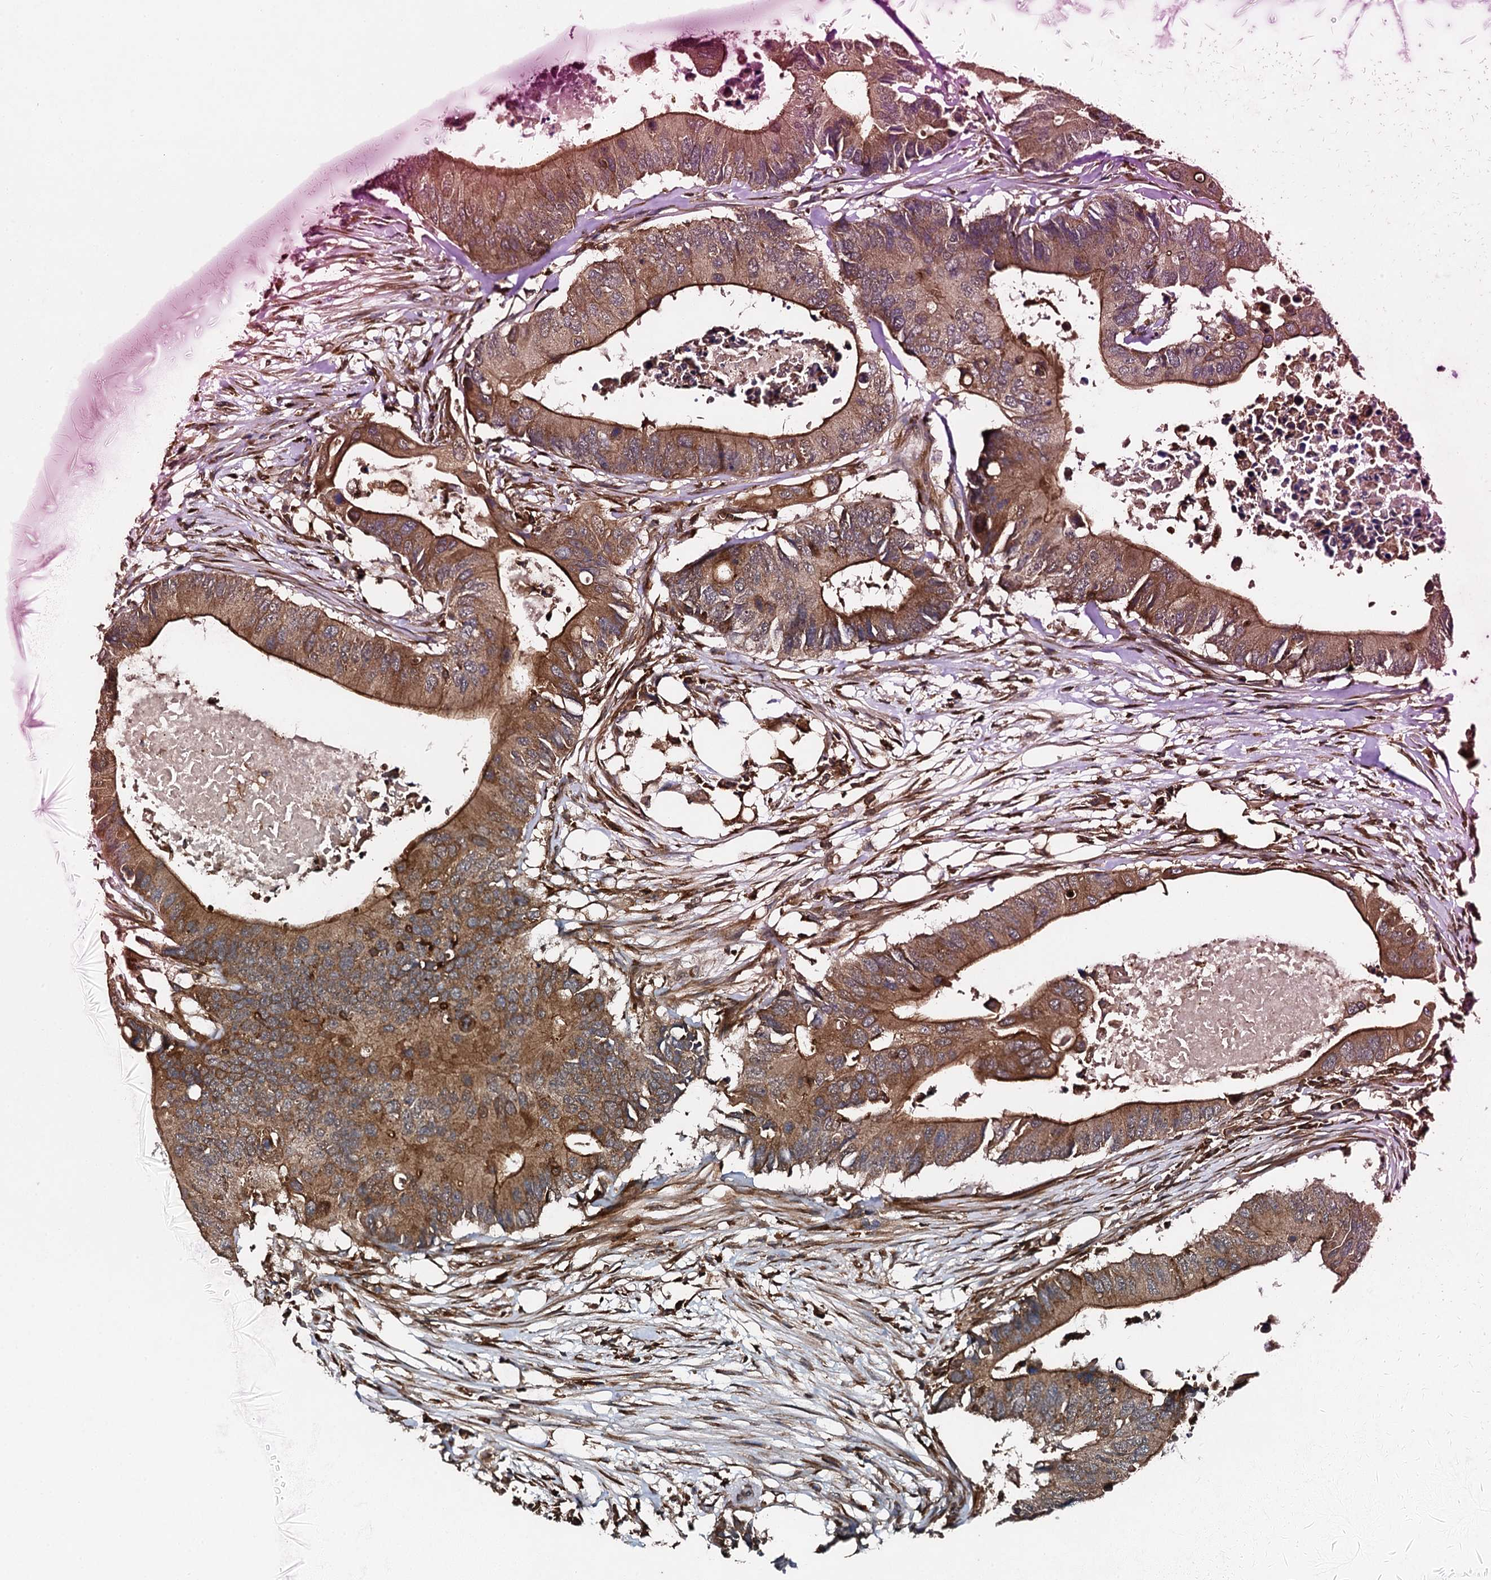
{"staining": {"intensity": "strong", "quantity": ">75%", "location": "cytoplasmic/membranous"}, "tissue": "colorectal cancer", "cell_type": "Tumor cells", "image_type": "cancer", "snomed": [{"axis": "morphology", "description": "Adenocarcinoma, NOS"}, {"axis": "topography", "description": "Colon"}], "caption": "IHC photomicrograph of neoplastic tissue: human colorectal cancer (adenocarcinoma) stained using immunohistochemistry displays high levels of strong protein expression localized specifically in the cytoplasmic/membranous of tumor cells, appearing as a cytoplasmic/membranous brown color.", "gene": "EDC4", "patient": {"sex": "male", "age": 71}}